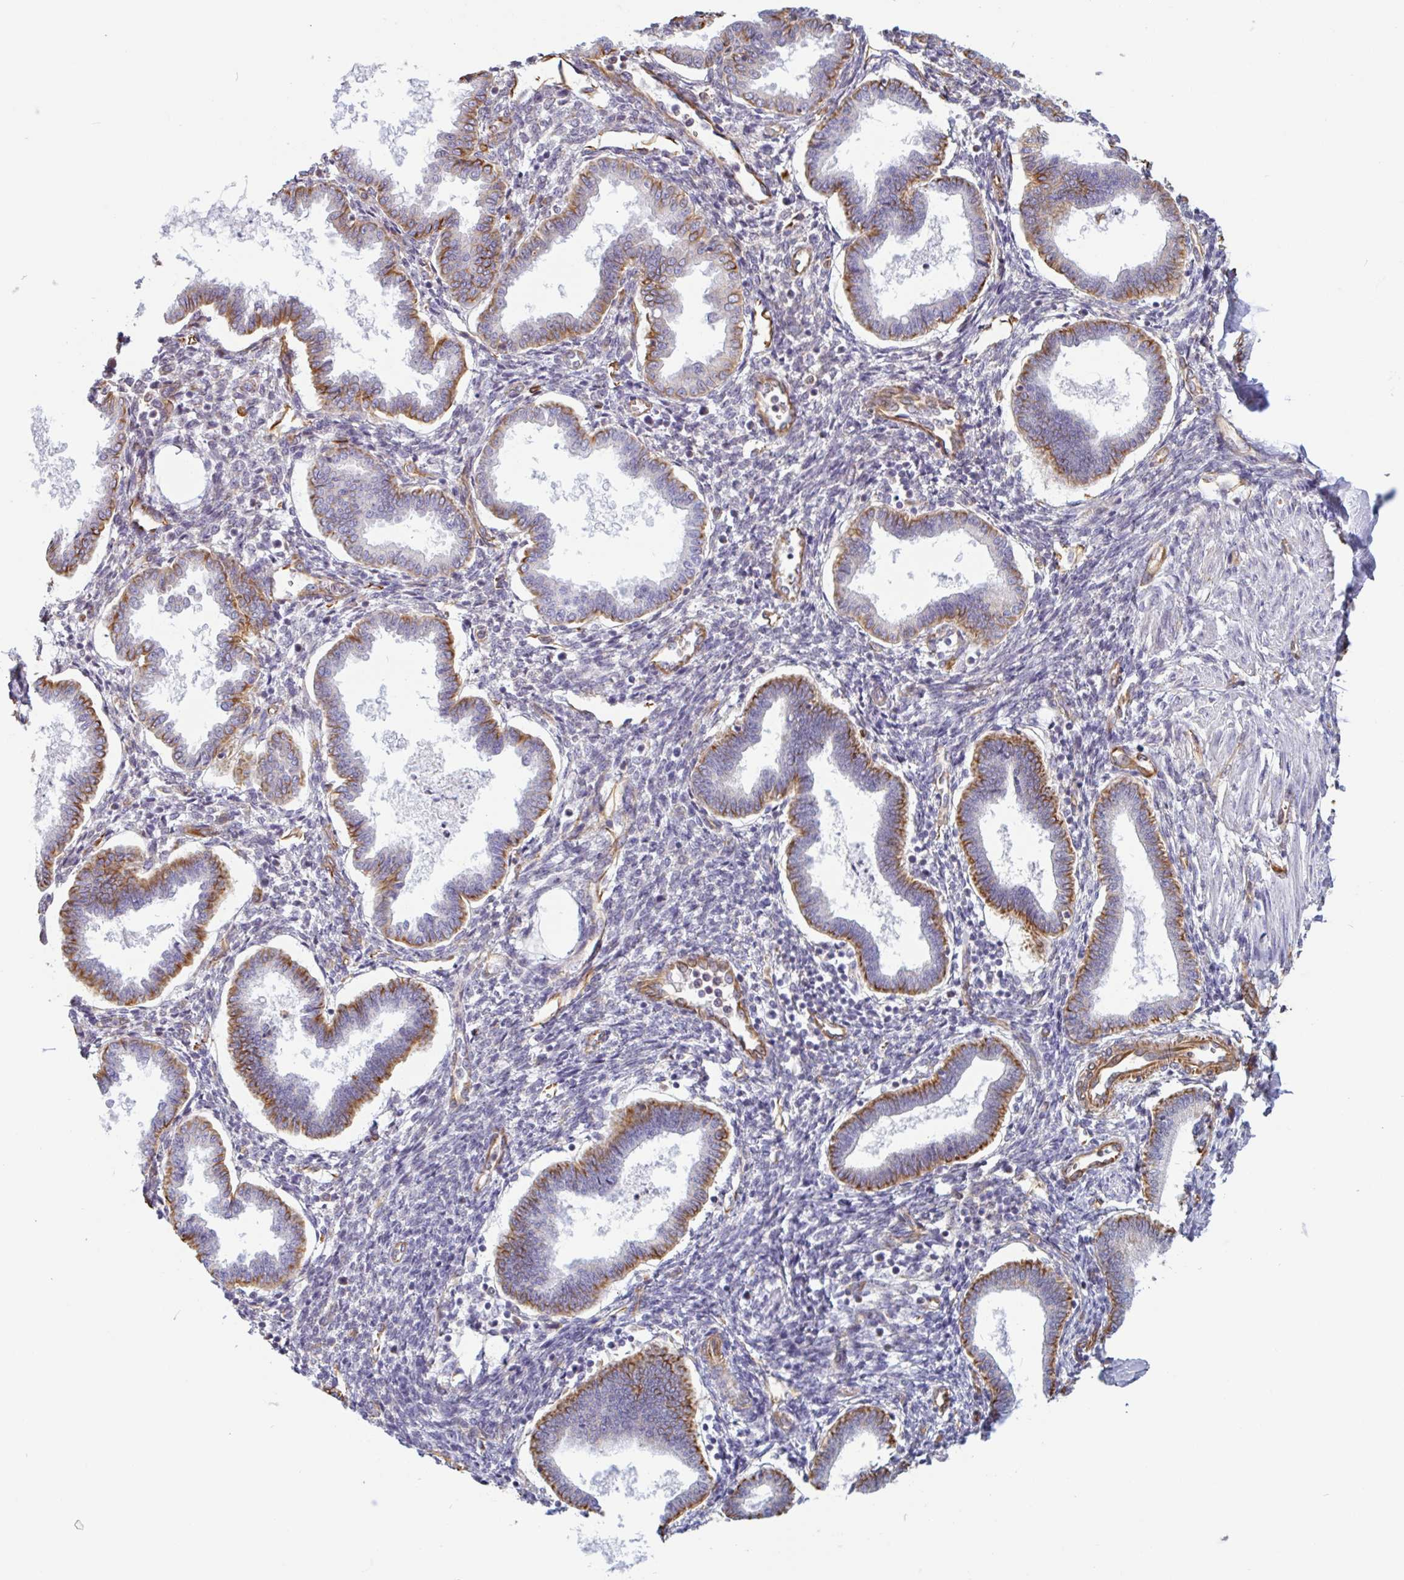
{"staining": {"intensity": "negative", "quantity": "none", "location": "none"}, "tissue": "endometrium", "cell_type": "Cells in endometrial stroma", "image_type": "normal", "snomed": [{"axis": "morphology", "description": "Normal tissue, NOS"}, {"axis": "topography", "description": "Endometrium"}], "caption": "DAB immunohistochemical staining of normal human endometrium shows no significant positivity in cells in endometrial stroma.", "gene": "PPFIA1", "patient": {"sex": "female", "age": 24}}